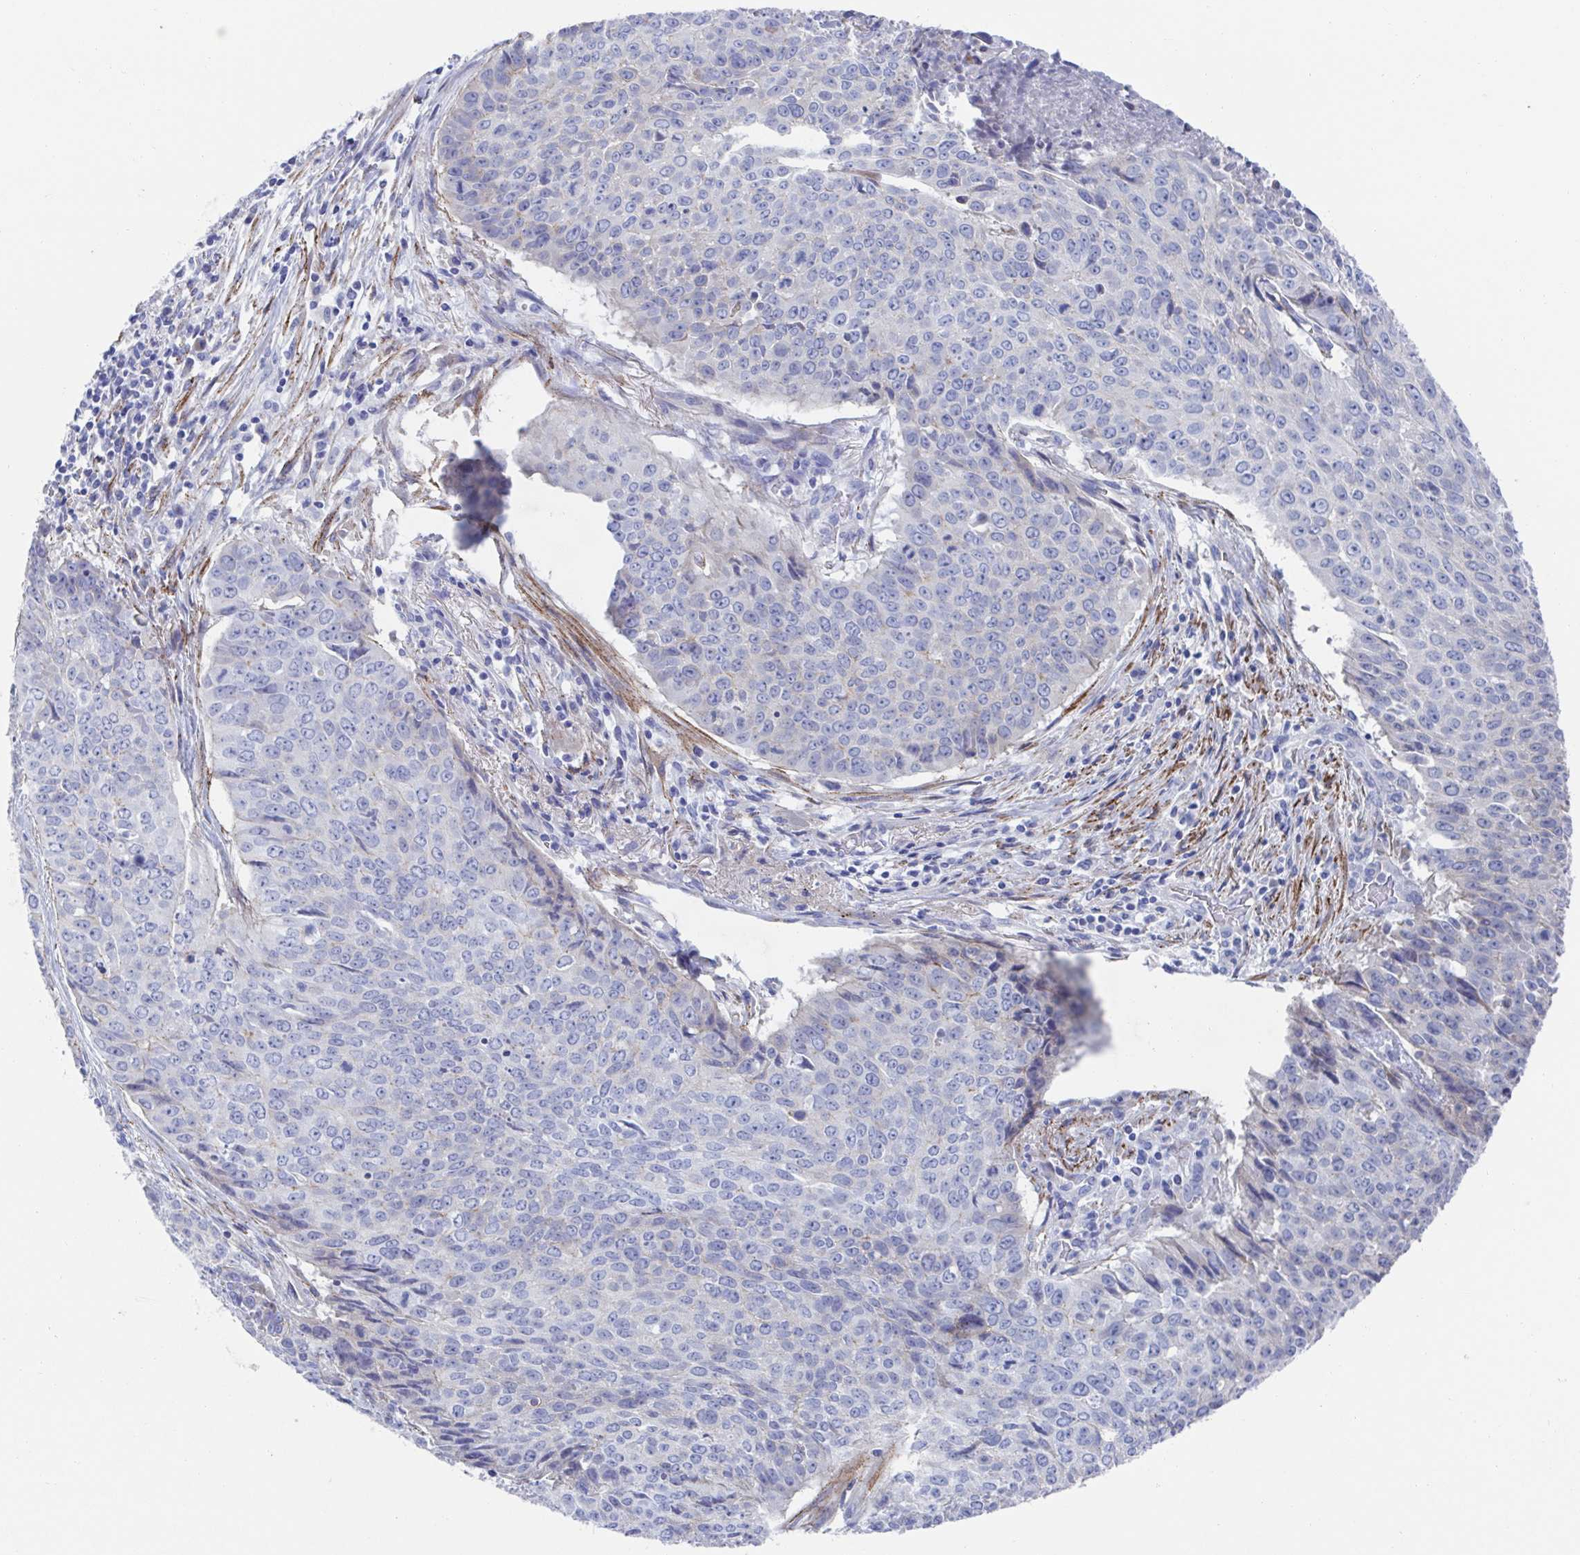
{"staining": {"intensity": "negative", "quantity": "none", "location": "none"}, "tissue": "lung cancer", "cell_type": "Tumor cells", "image_type": "cancer", "snomed": [{"axis": "morphology", "description": "Normal tissue, NOS"}, {"axis": "morphology", "description": "Squamous cell carcinoma, NOS"}, {"axis": "topography", "description": "Bronchus"}, {"axis": "topography", "description": "Lung"}], "caption": "IHC histopathology image of neoplastic tissue: human lung cancer (squamous cell carcinoma) stained with DAB exhibits no significant protein positivity in tumor cells.", "gene": "CDH2", "patient": {"sex": "male", "age": 64}}